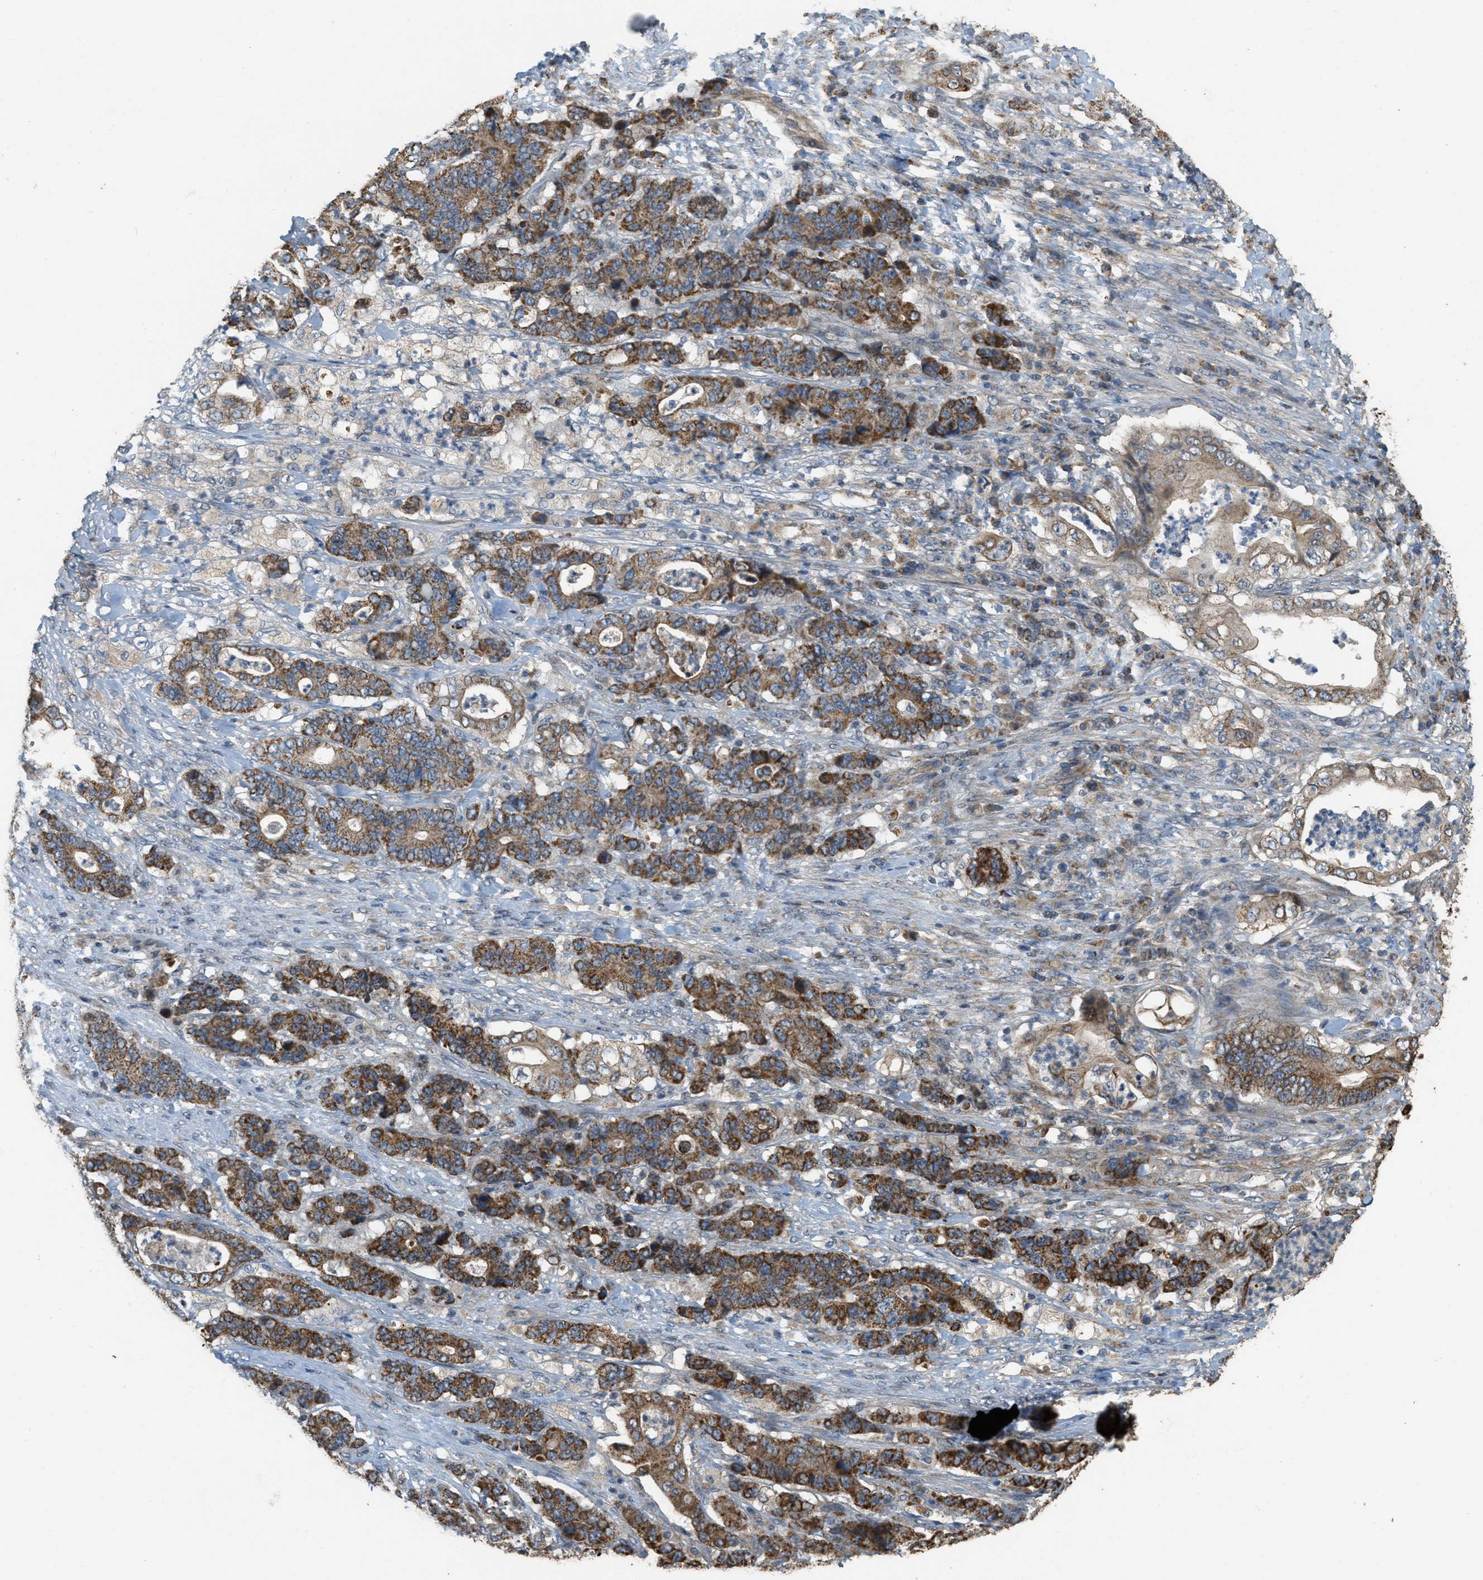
{"staining": {"intensity": "moderate", "quantity": ">75%", "location": "cytoplasmic/membranous"}, "tissue": "stomach cancer", "cell_type": "Tumor cells", "image_type": "cancer", "snomed": [{"axis": "morphology", "description": "Adenocarcinoma, NOS"}, {"axis": "topography", "description": "Stomach"}], "caption": "An IHC histopathology image of tumor tissue is shown. Protein staining in brown highlights moderate cytoplasmic/membranous positivity in stomach cancer within tumor cells.", "gene": "KCNA4", "patient": {"sex": "female", "age": 73}}